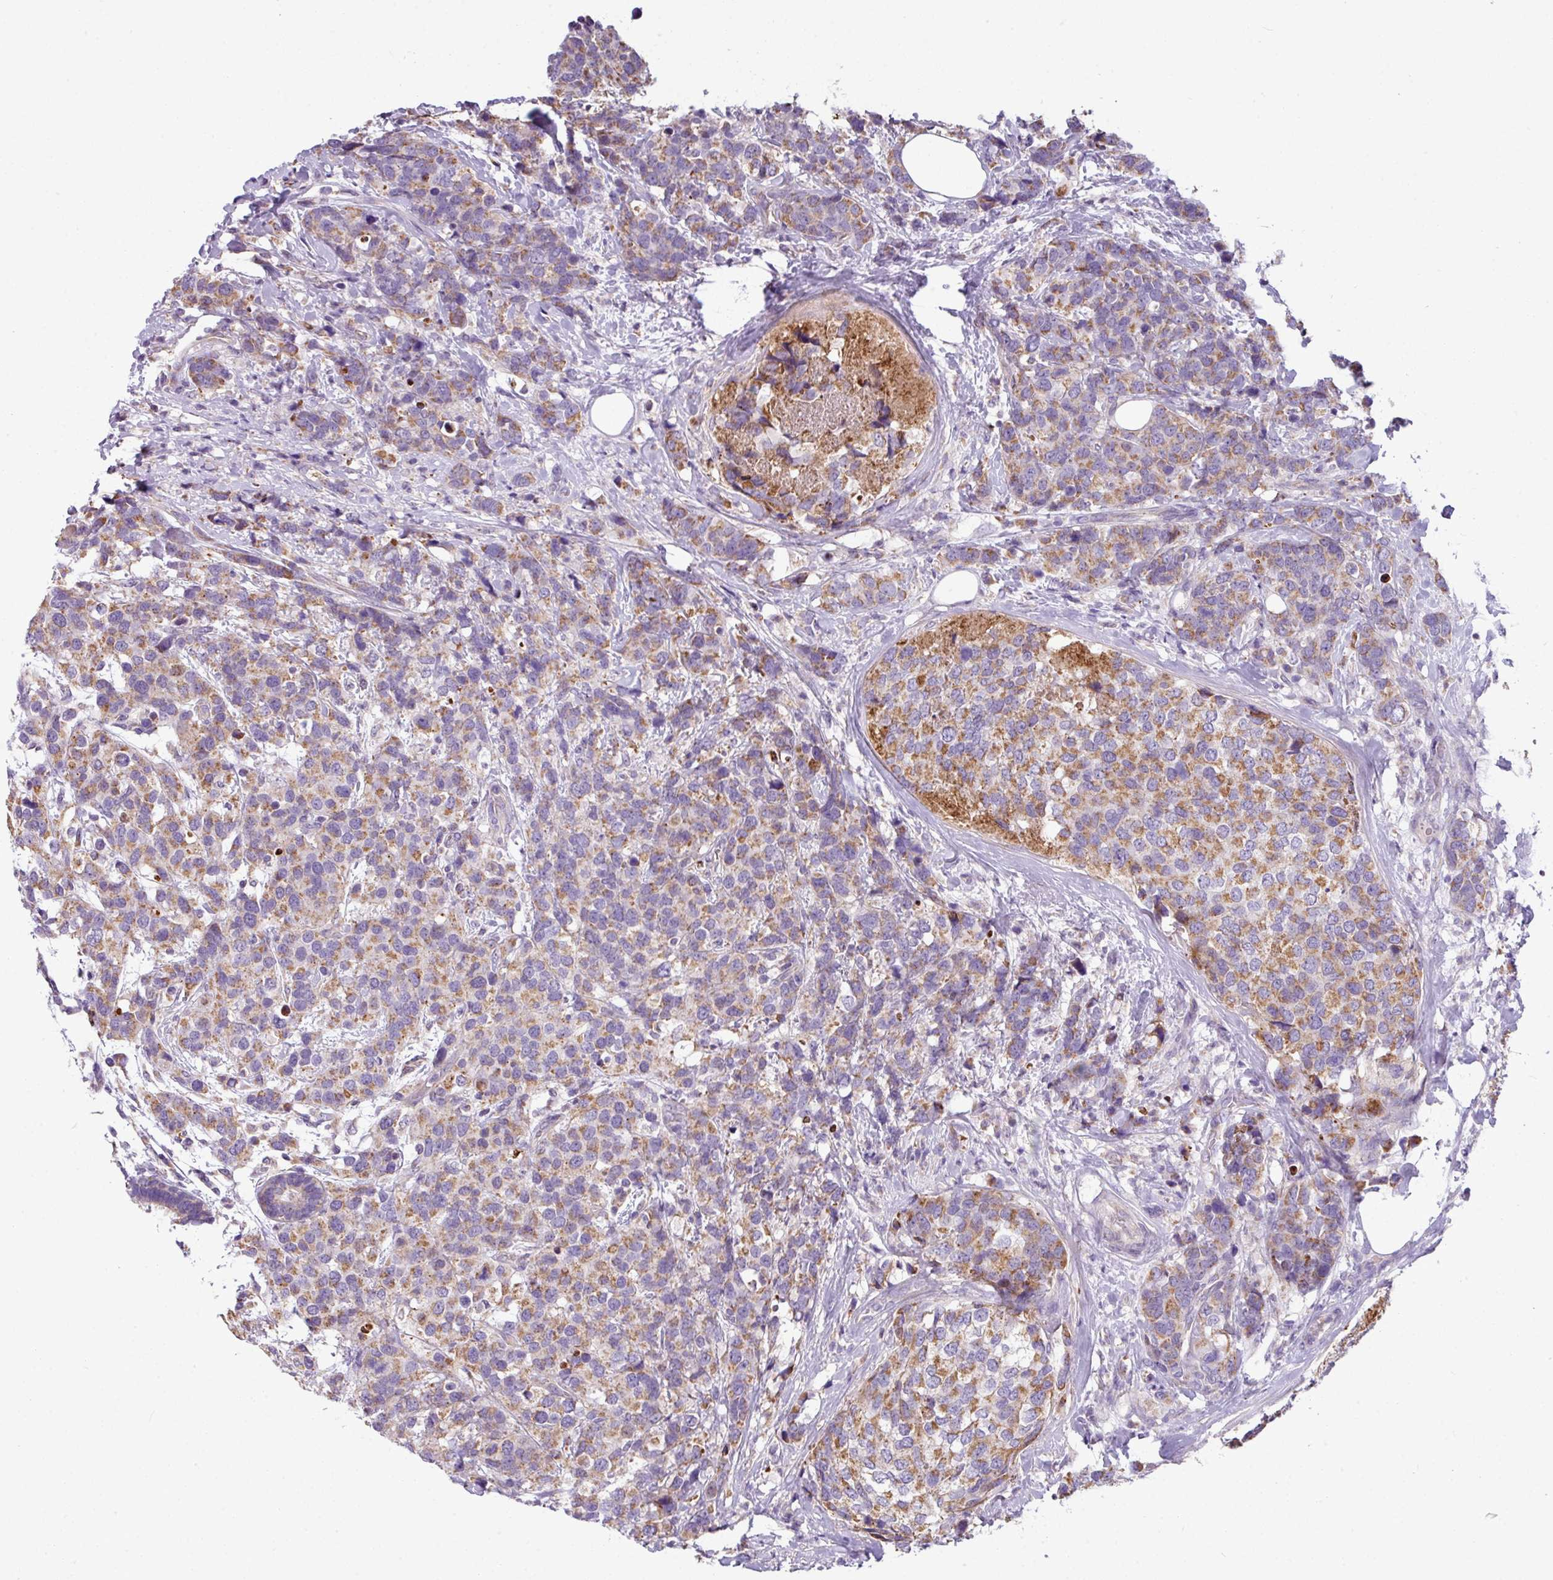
{"staining": {"intensity": "moderate", "quantity": ">75%", "location": "cytoplasmic/membranous"}, "tissue": "breast cancer", "cell_type": "Tumor cells", "image_type": "cancer", "snomed": [{"axis": "morphology", "description": "Lobular carcinoma"}, {"axis": "topography", "description": "Breast"}], "caption": "Breast cancer stained with DAB immunohistochemistry (IHC) demonstrates medium levels of moderate cytoplasmic/membranous staining in approximately >75% of tumor cells. (DAB IHC, brown staining for protein, blue staining for nuclei).", "gene": "LRRC9", "patient": {"sex": "female", "age": 59}}